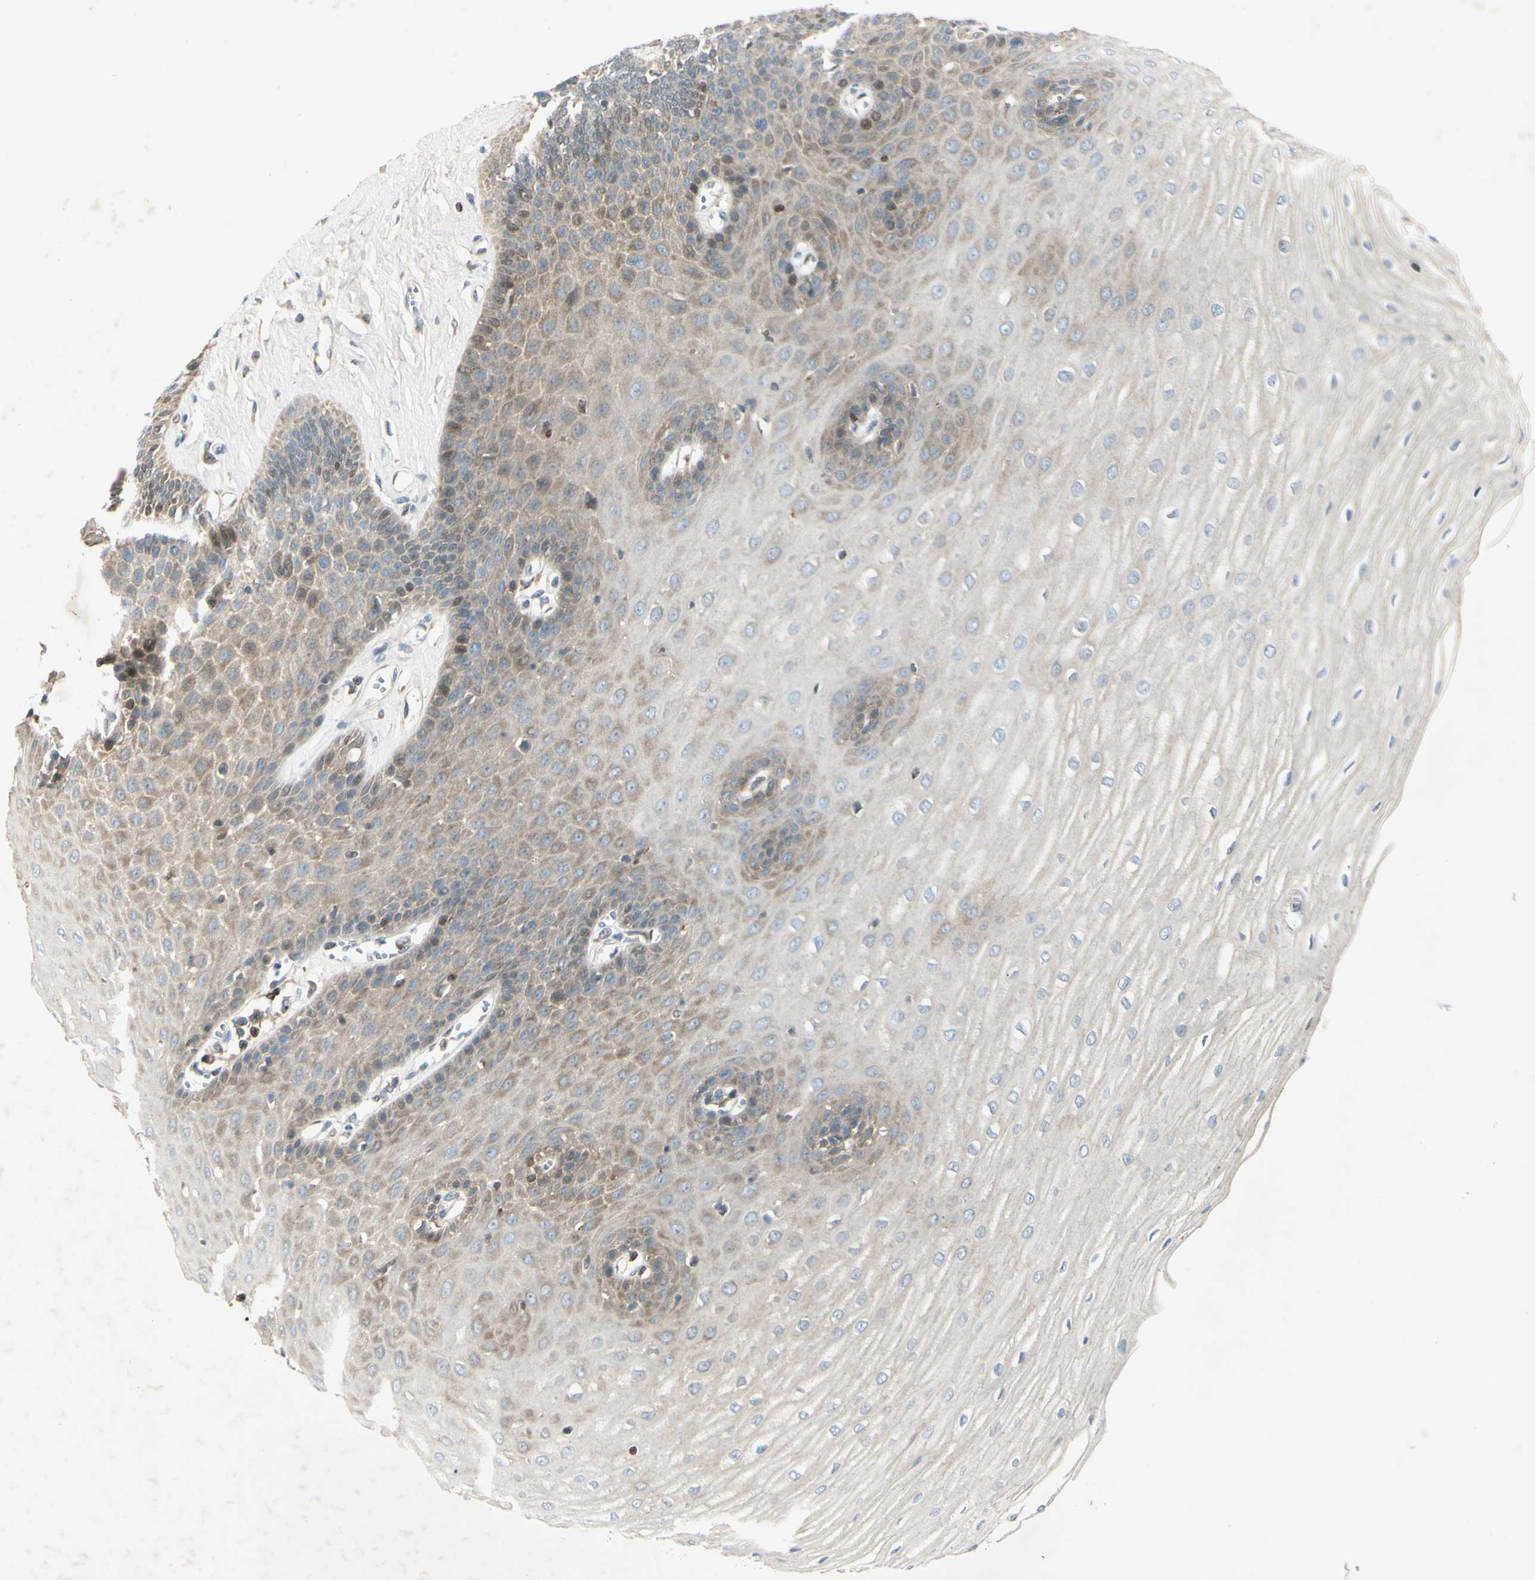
{"staining": {"intensity": "weak", "quantity": ">75%", "location": "cytoplasmic/membranous"}, "tissue": "esophagus", "cell_type": "Squamous epithelial cells", "image_type": "normal", "snomed": [{"axis": "morphology", "description": "Normal tissue, NOS"}, {"axis": "morphology", "description": "Squamous cell carcinoma, NOS"}, {"axis": "topography", "description": "Esophagus"}], "caption": "A brown stain shows weak cytoplasmic/membranous positivity of a protein in squamous epithelial cells of benign esophagus.", "gene": "C1orf159", "patient": {"sex": "male", "age": 65}}